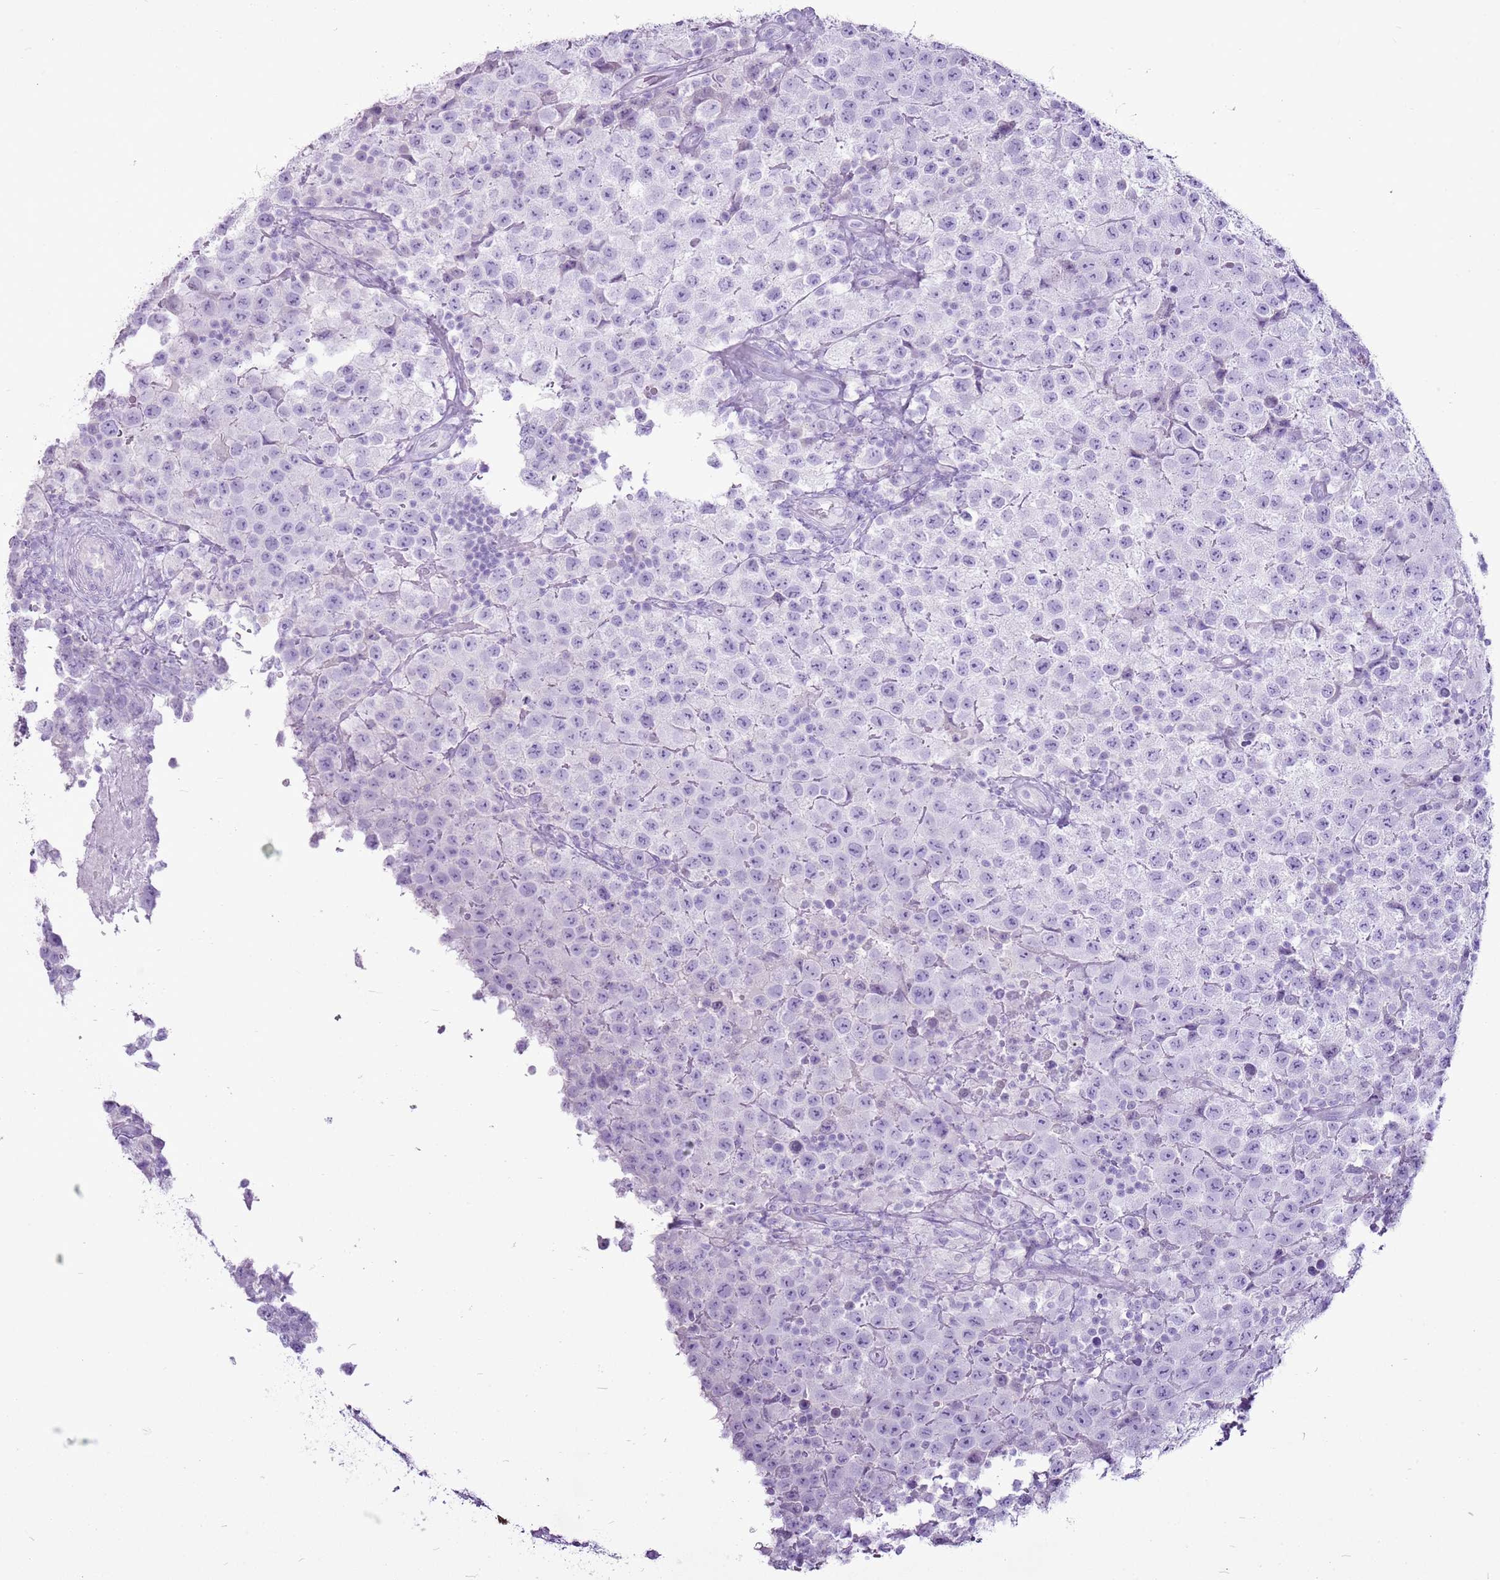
{"staining": {"intensity": "negative", "quantity": "none", "location": "none"}, "tissue": "testis cancer", "cell_type": "Tumor cells", "image_type": "cancer", "snomed": [{"axis": "morphology", "description": "Seminoma, NOS"}, {"axis": "morphology", "description": "Carcinoma, Embryonal, NOS"}, {"axis": "topography", "description": "Testis"}], "caption": "Human embryonal carcinoma (testis) stained for a protein using immunohistochemistry demonstrates no positivity in tumor cells.", "gene": "CNFN", "patient": {"sex": "male", "age": 41}}